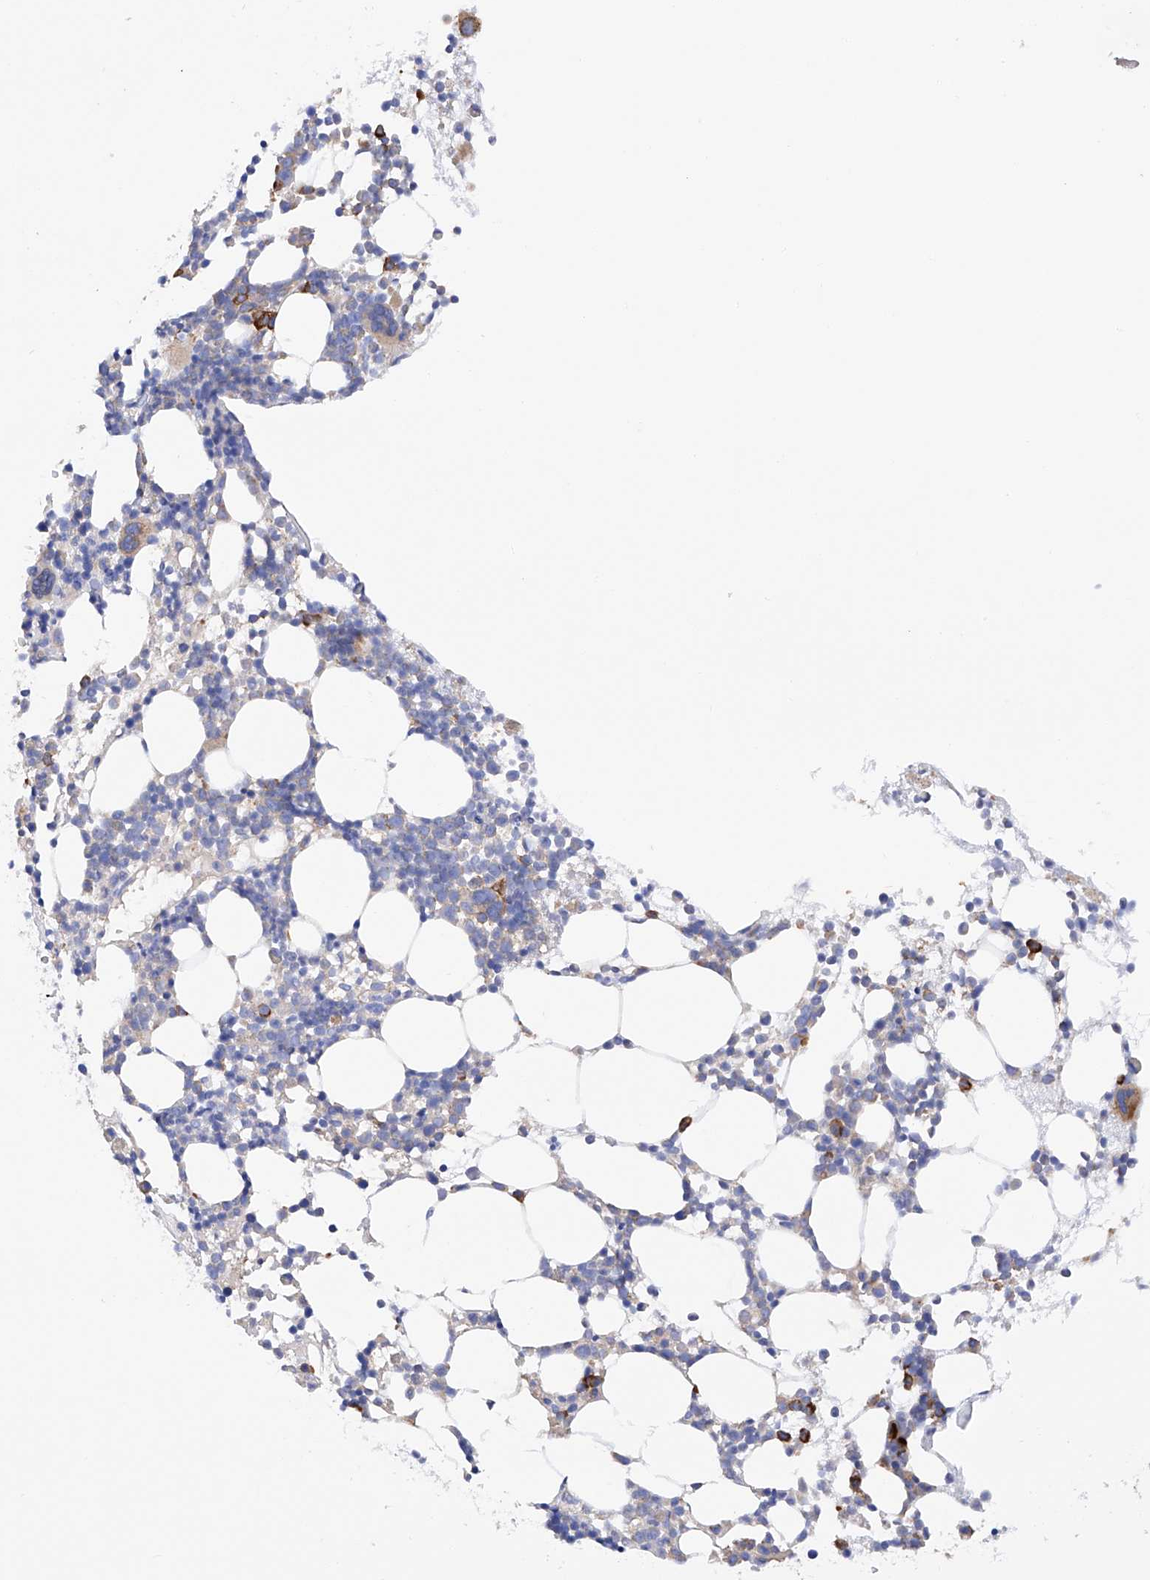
{"staining": {"intensity": "strong", "quantity": "<25%", "location": "cytoplasmic/membranous"}, "tissue": "bone marrow", "cell_type": "Hematopoietic cells", "image_type": "normal", "snomed": [{"axis": "morphology", "description": "Normal tissue, NOS"}, {"axis": "topography", "description": "Bone marrow"}], "caption": "This is a histology image of IHC staining of unremarkable bone marrow, which shows strong staining in the cytoplasmic/membranous of hematopoietic cells.", "gene": "PDIA5", "patient": {"sex": "female", "age": 57}}